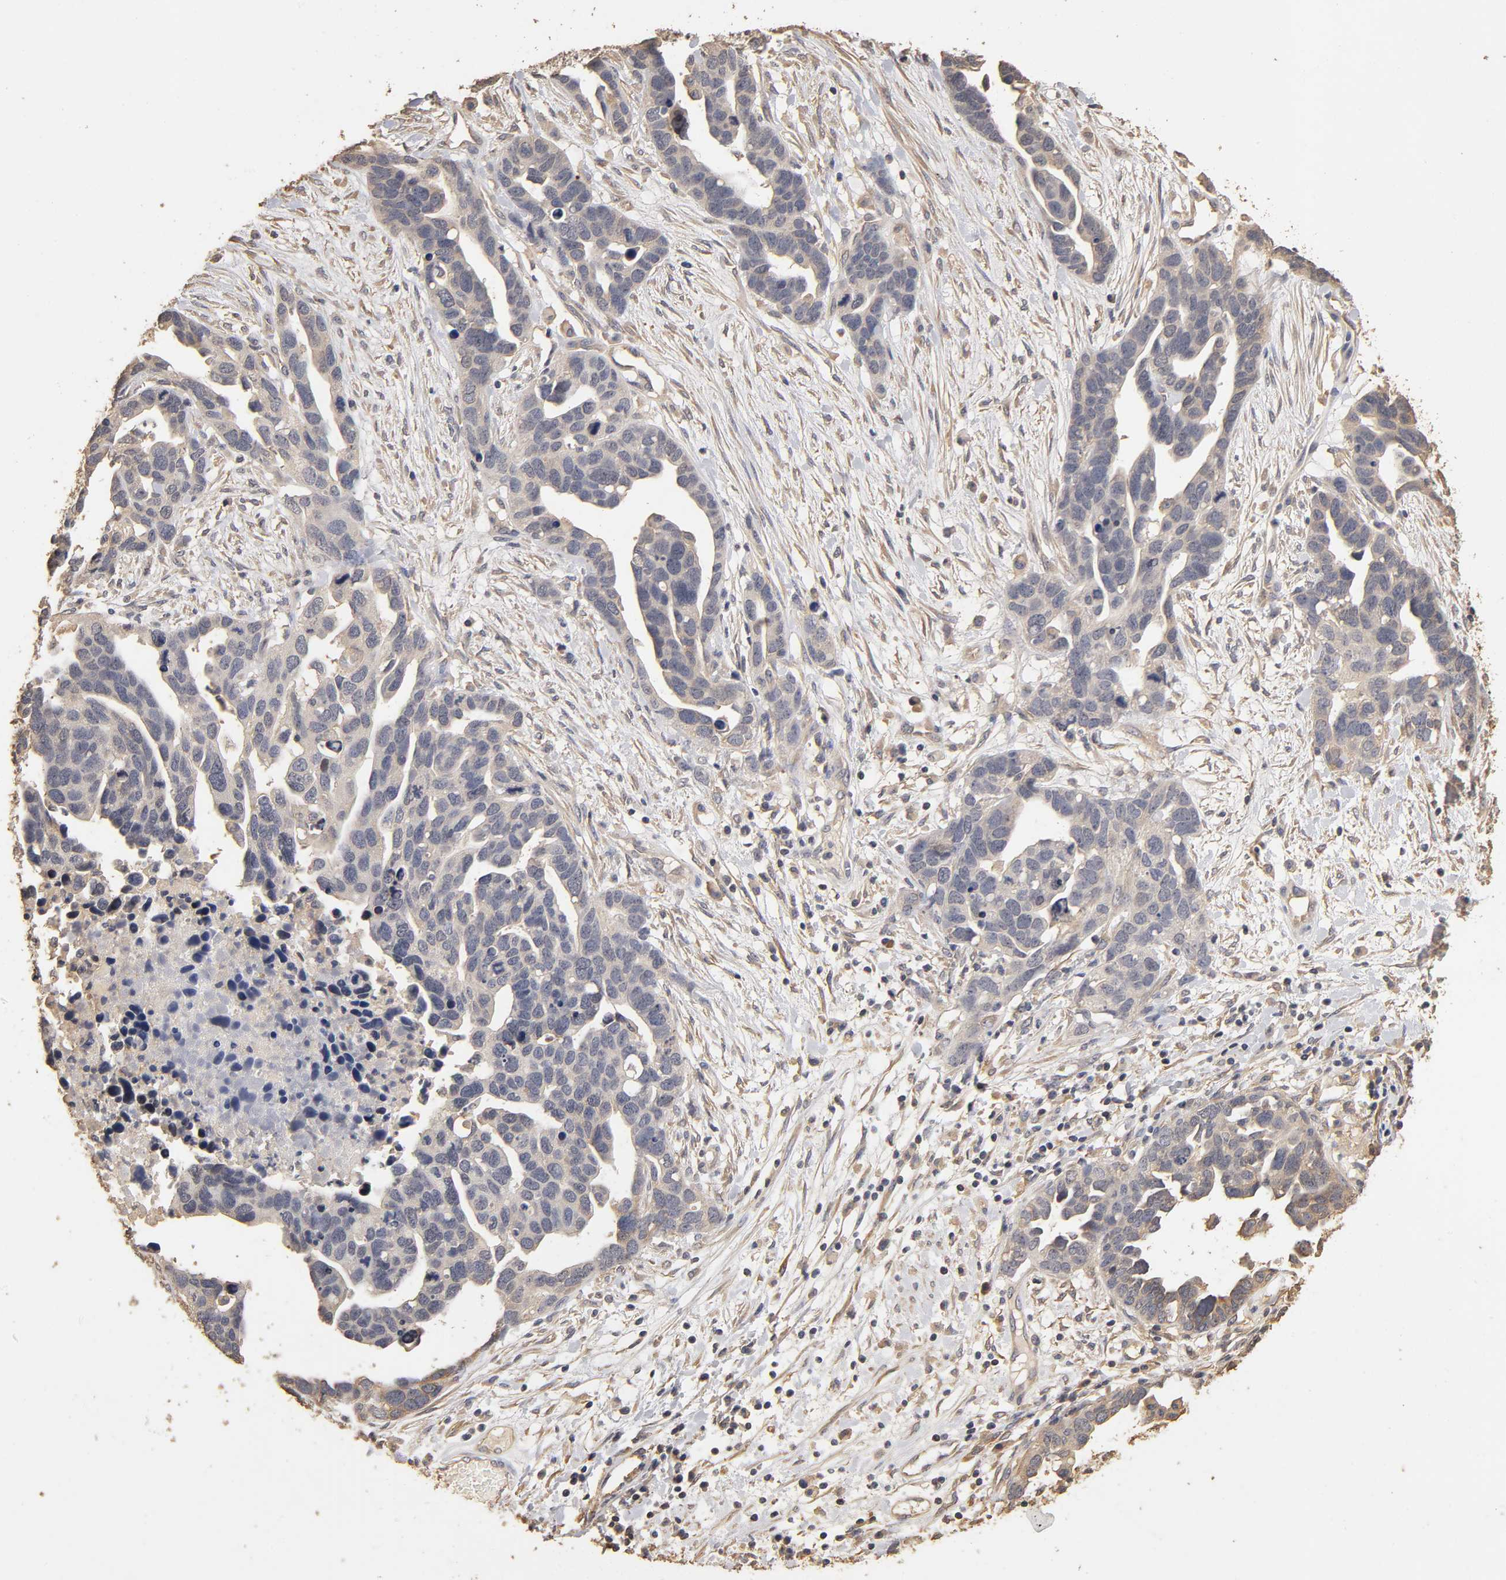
{"staining": {"intensity": "negative", "quantity": "none", "location": "none"}, "tissue": "ovarian cancer", "cell_type": "Tumor cells", "image_type": "cancer", "snomed": [{"axis": "morphology", "description": "Cystadenocarcinoma, serous, NOS"}, {"axis": "topography", "description": "Ovary"}], "caption": "Immunohistochemical staining of human ovarian cancer reveals no significant staining in tumor cells. (DAB (3,3'-diaminobenzidine) IHC with hematoxylin counter stain).", "gene": "VSIG4", "patient": {"sex": "female", "age": 54}}